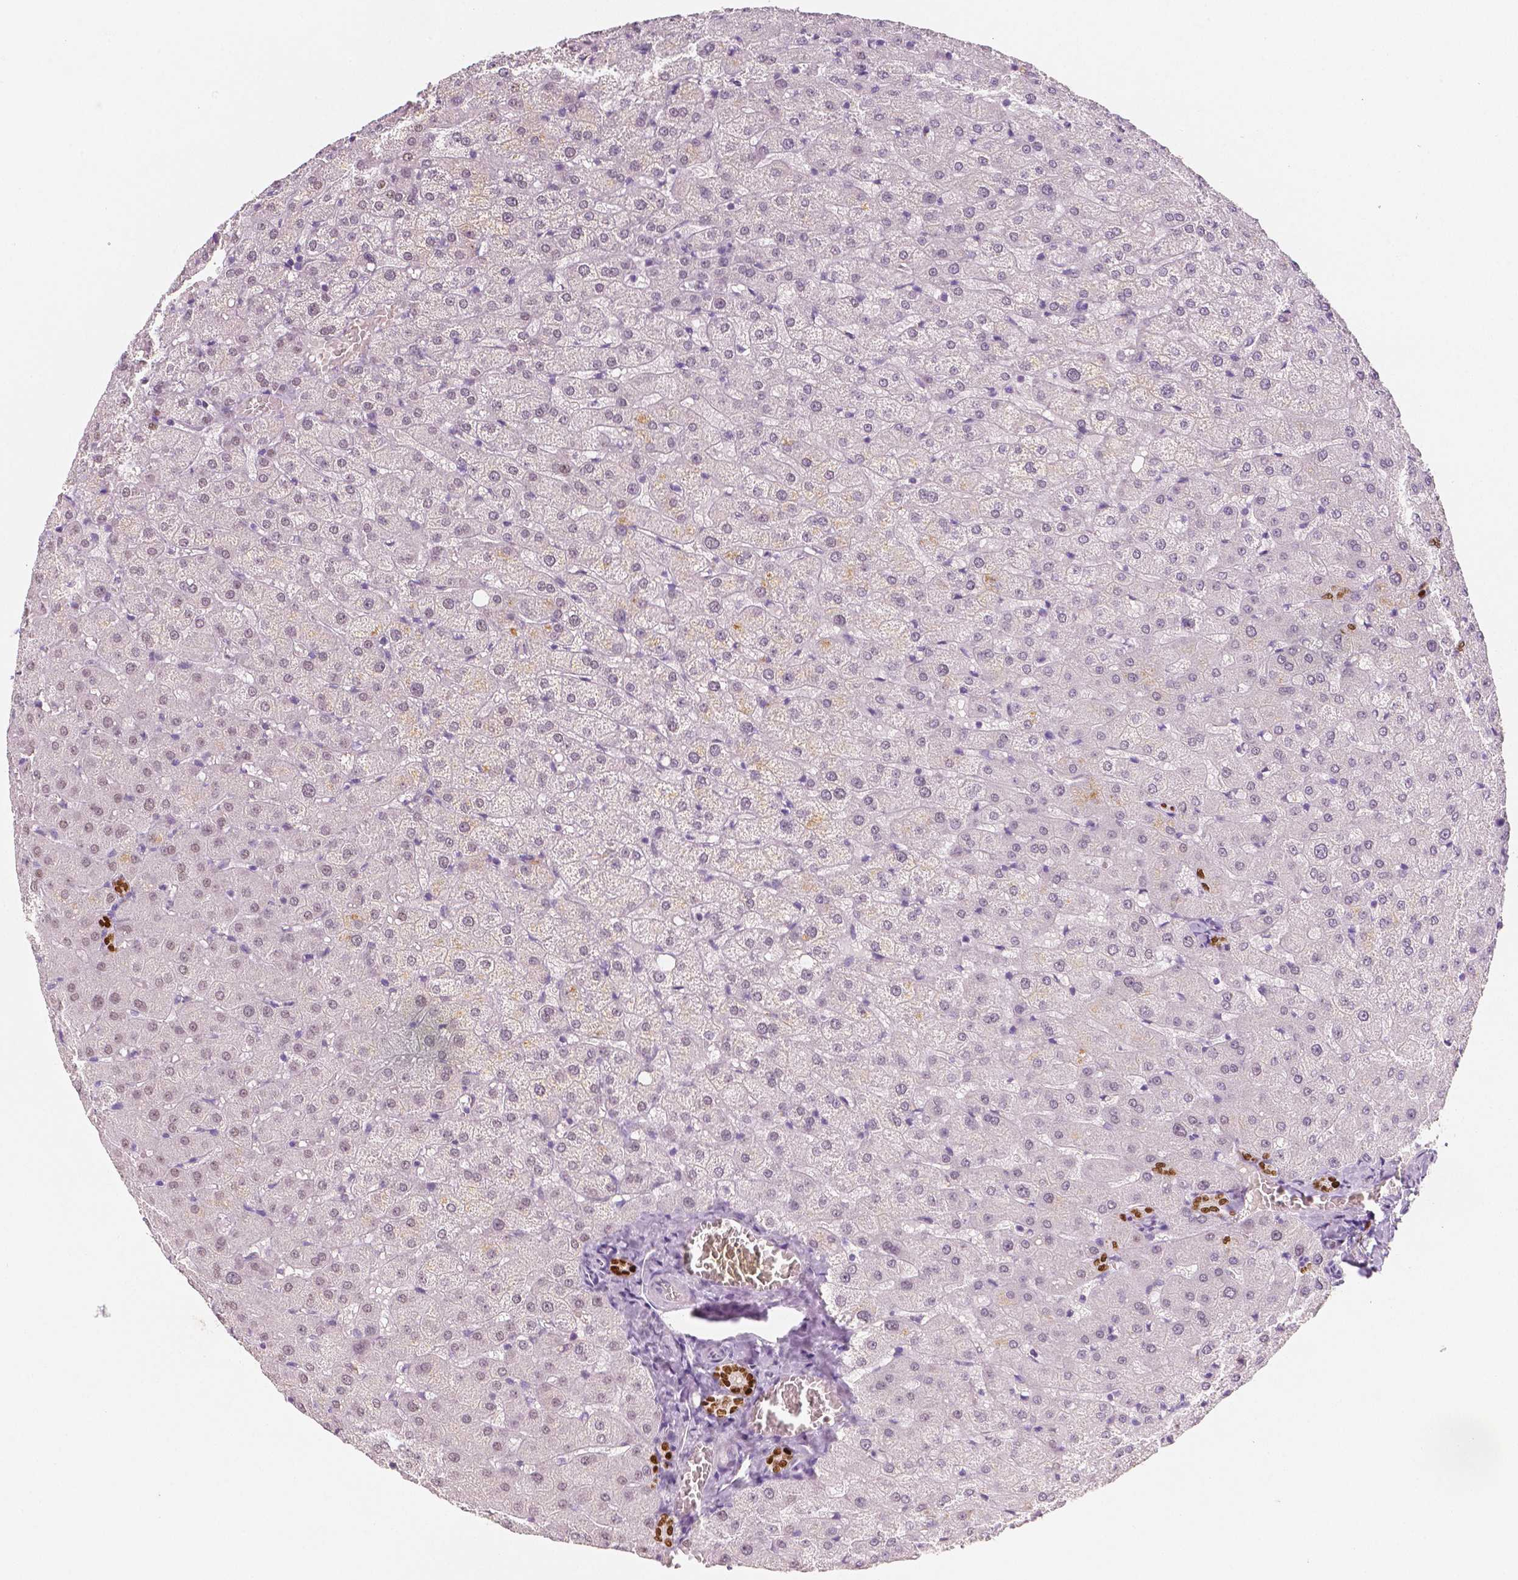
{"staining": {"intensity": "strong", "quantity": ">75%", "location": "nuclear"}, "tissue": "liver", "cell_type": "Cholangiocytes", "image_type": "normal", "snomed": [{"axis": "morphology", "description": "Normal tissue, NOS"}, {"axis": "topography", "description": "Liver"}], "caption": "Protein expression analysis of unremarkable liver displays strong nuclear staining in about >75% of cholangiocytes.", "gene": "HNF1B", "patient": {"sex": "female", "age": 50}}